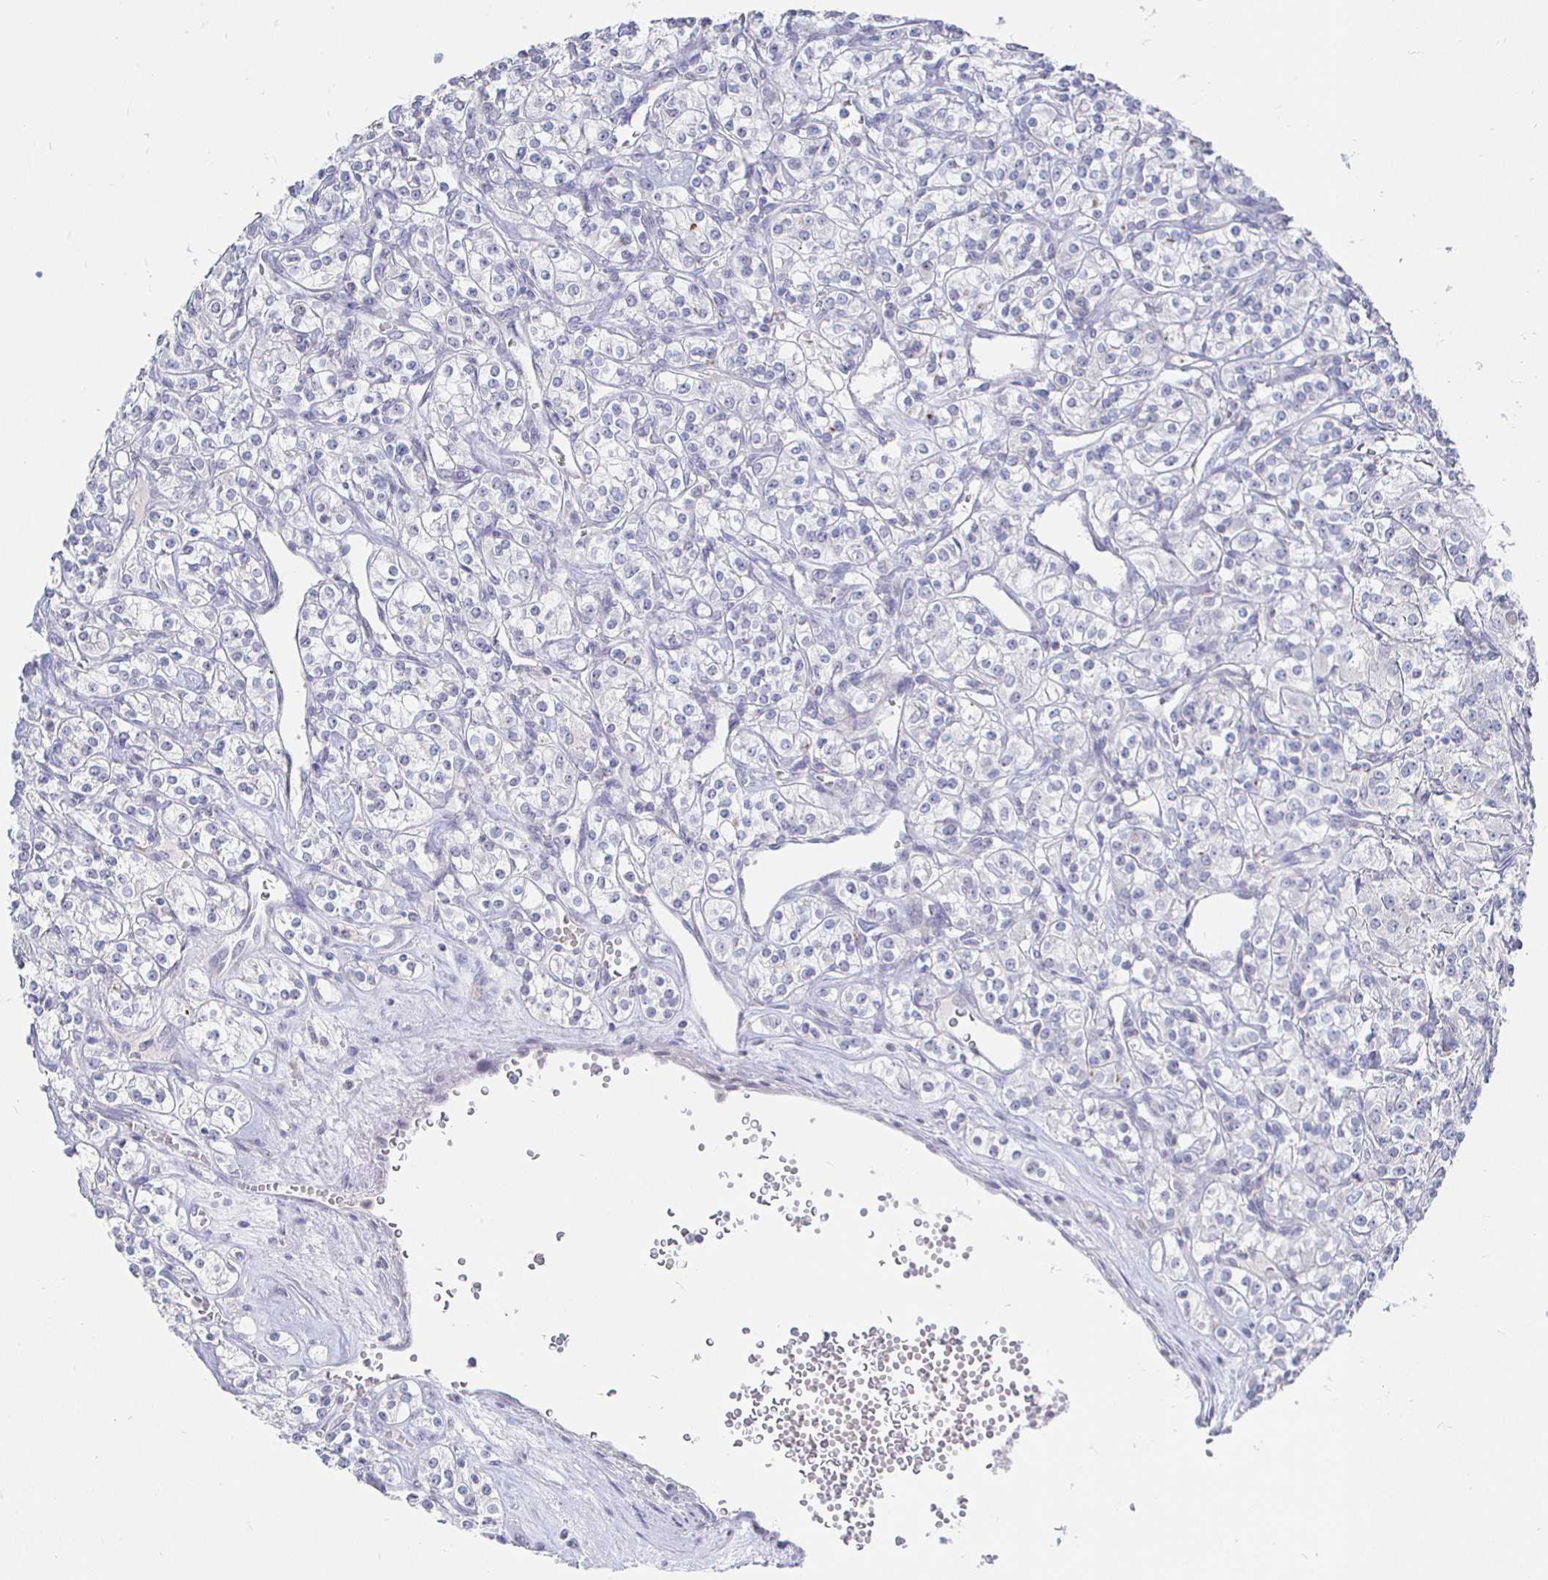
{"staining": {"intensity": "negative", "quantity": "none", "location": "none"}, "tissue": "renal cancer", "cell_type": "Tumor cells", "image_type": "cancer", "snomed": [{"axis": "morphology", "description": "Adenocarcinoma, NOS"}, {"axis": "topography", "description": "Kidney"}], "caption": "Tumor cells are negative for protein expression in human renal adenocarcinoma.", "gene": "LRRC23", "patient": {"sex": "male", "age": 77}}